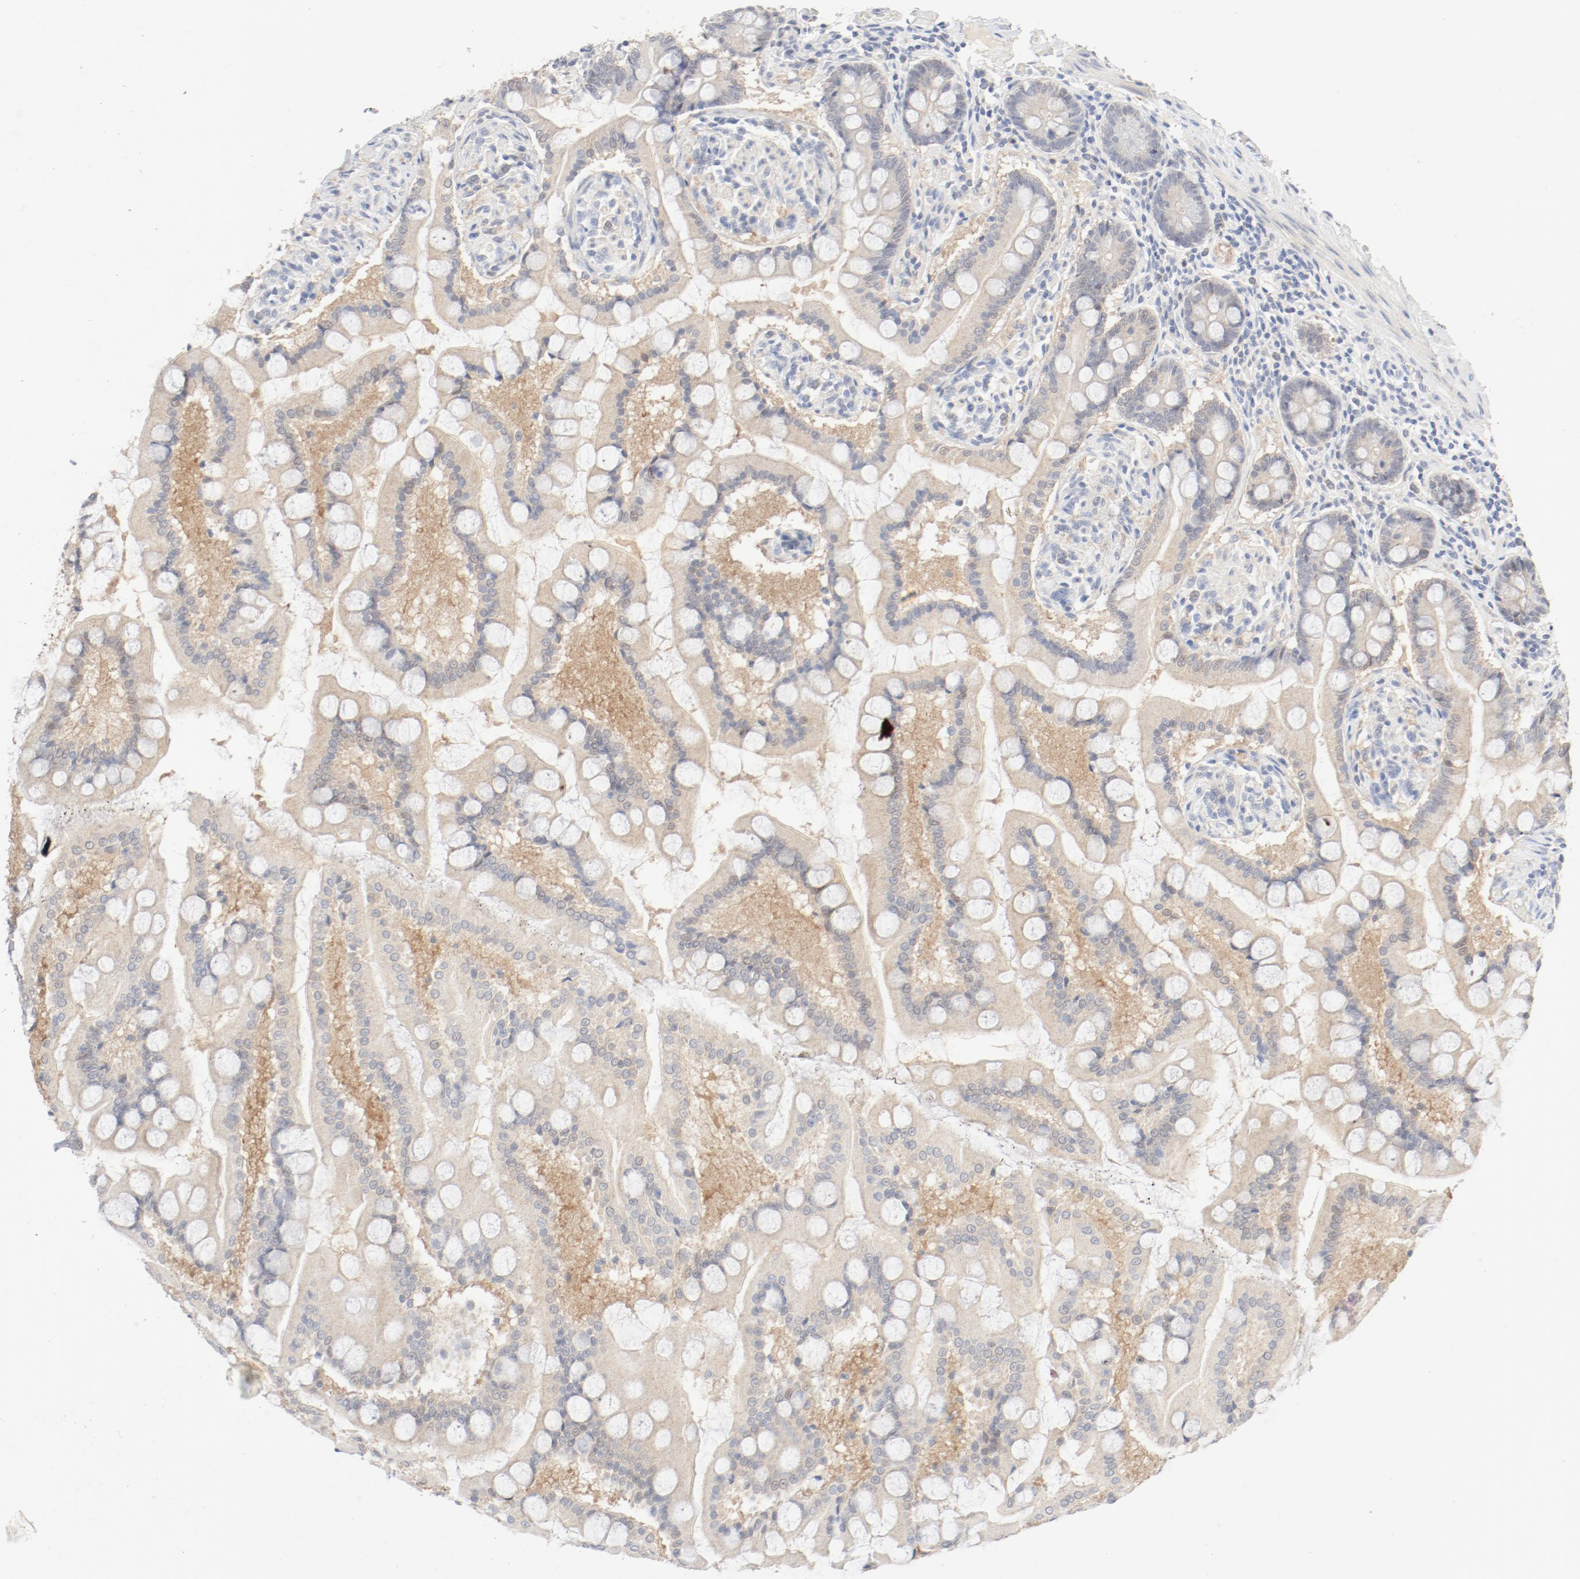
{"staining": {"intensity": "weak", "quantity": ">75%", "location": "cytoplasmic/membranous"}, "tissue": "small intestine", "cell_type": "Glandular cells", "image_type": "normal", "snomed": [{"axis": "morphology", "description": "Normal tissue, NOS"}, {"axis": "topography", "description": "Small intestine"}], "caption": "Human small intestine stained with a brown dye shows weak cytoplasmic/membranous positive positivity in about >75% of glandular cells.", "gene": "PGM1", "patient": {"sex": "male", "age": 41}}